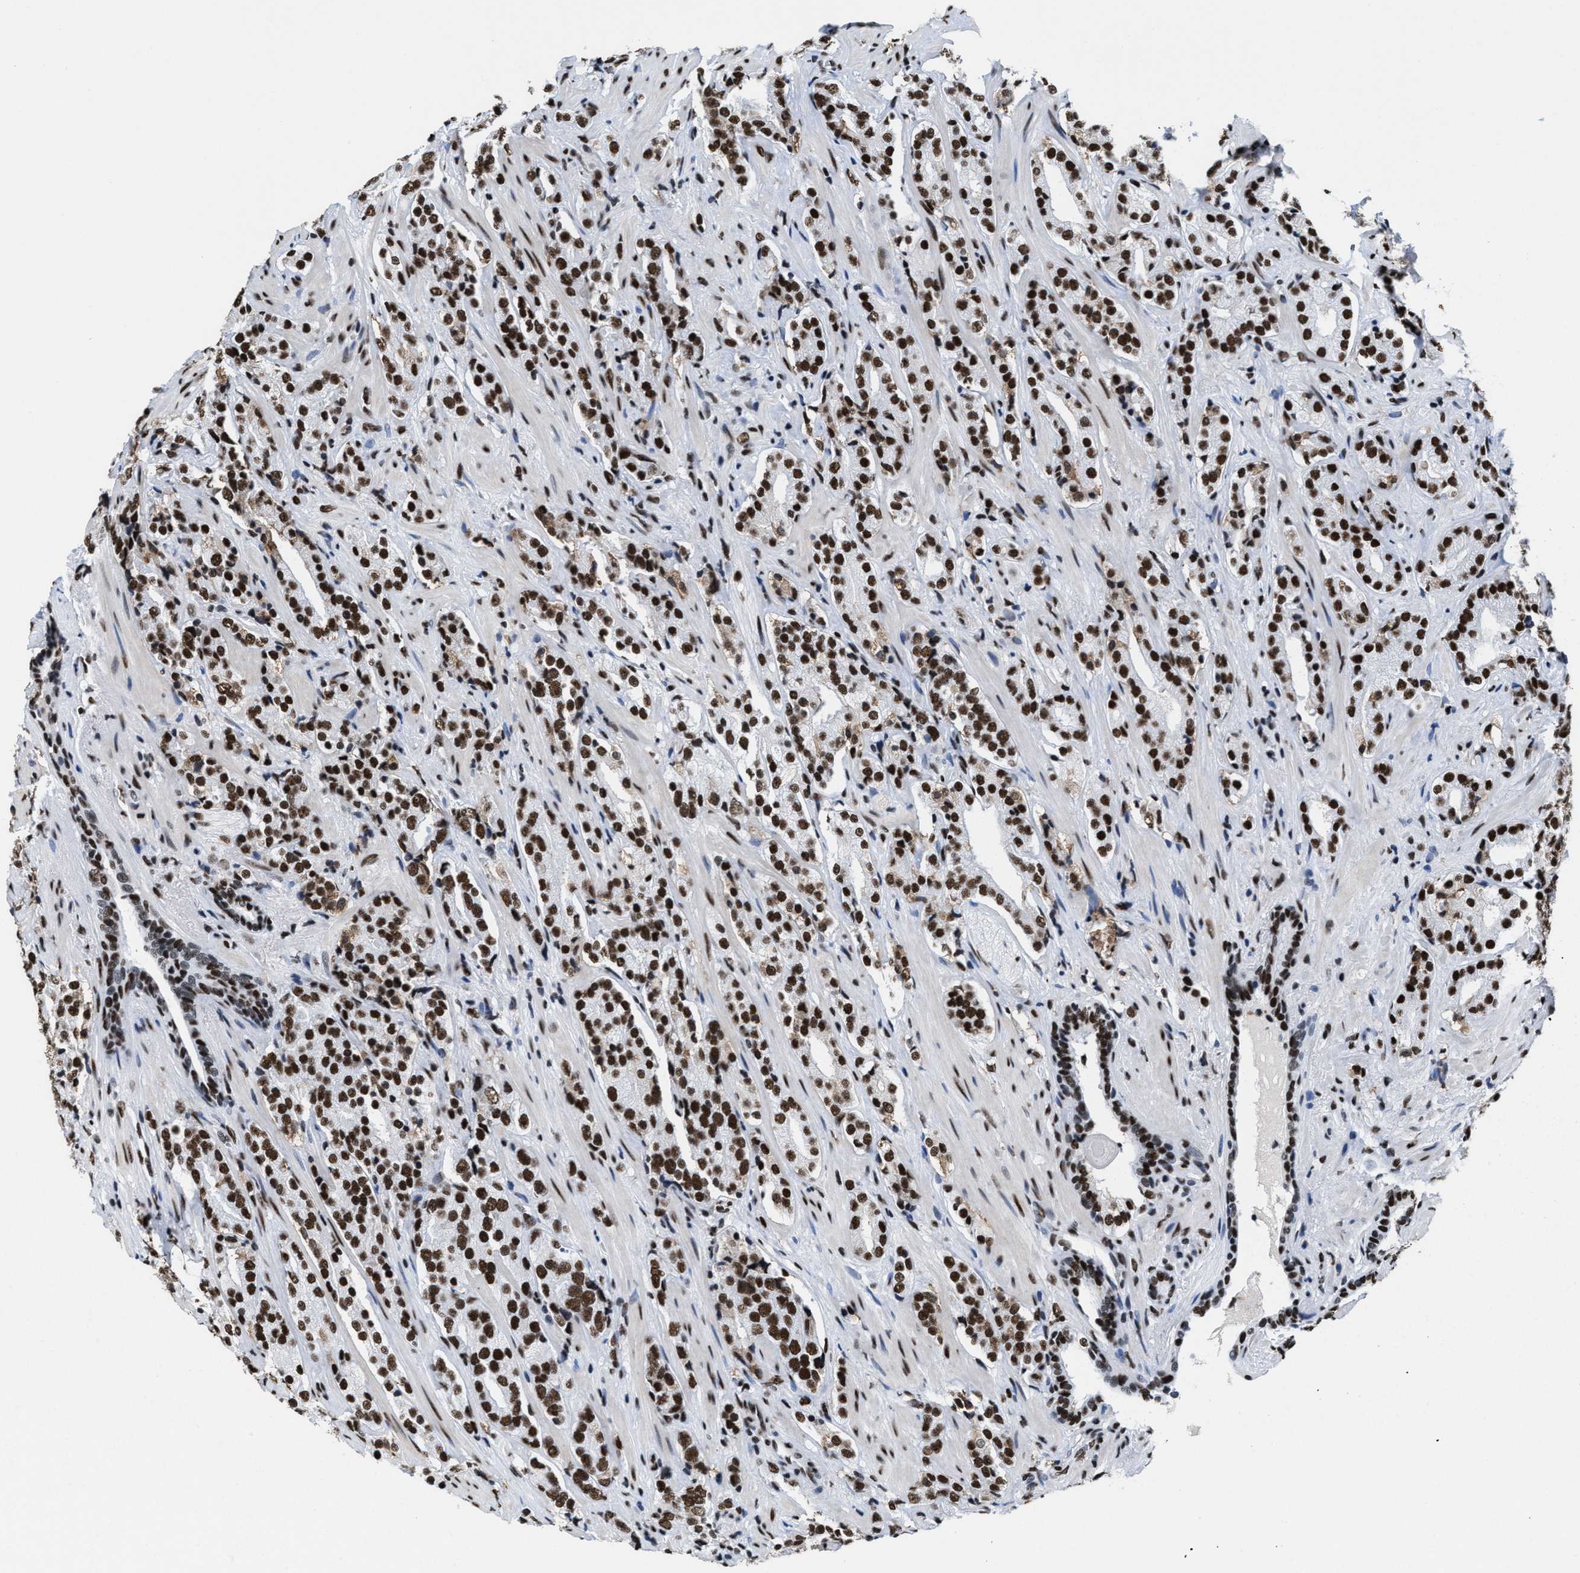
{"staining": {"intensity": "strong", "quantity": ">75%", "location": "nuclear"}, "tissue": "prostate cancer", "cell_type": "Tumor cells", "image_type": "cancer", "snomed": [{"axis": "morphology", "description": "Adenocarcinoma, High grade"}, {"axis": "topography", "description": "Prostate"}], "caption": "Human adenocarcinoma (high-grade) (prostate) stained with a protein marker displays strong staining in tumor cells.", "gene": "SMARCC2", "patient": {"sex": "male", "age": 71}}